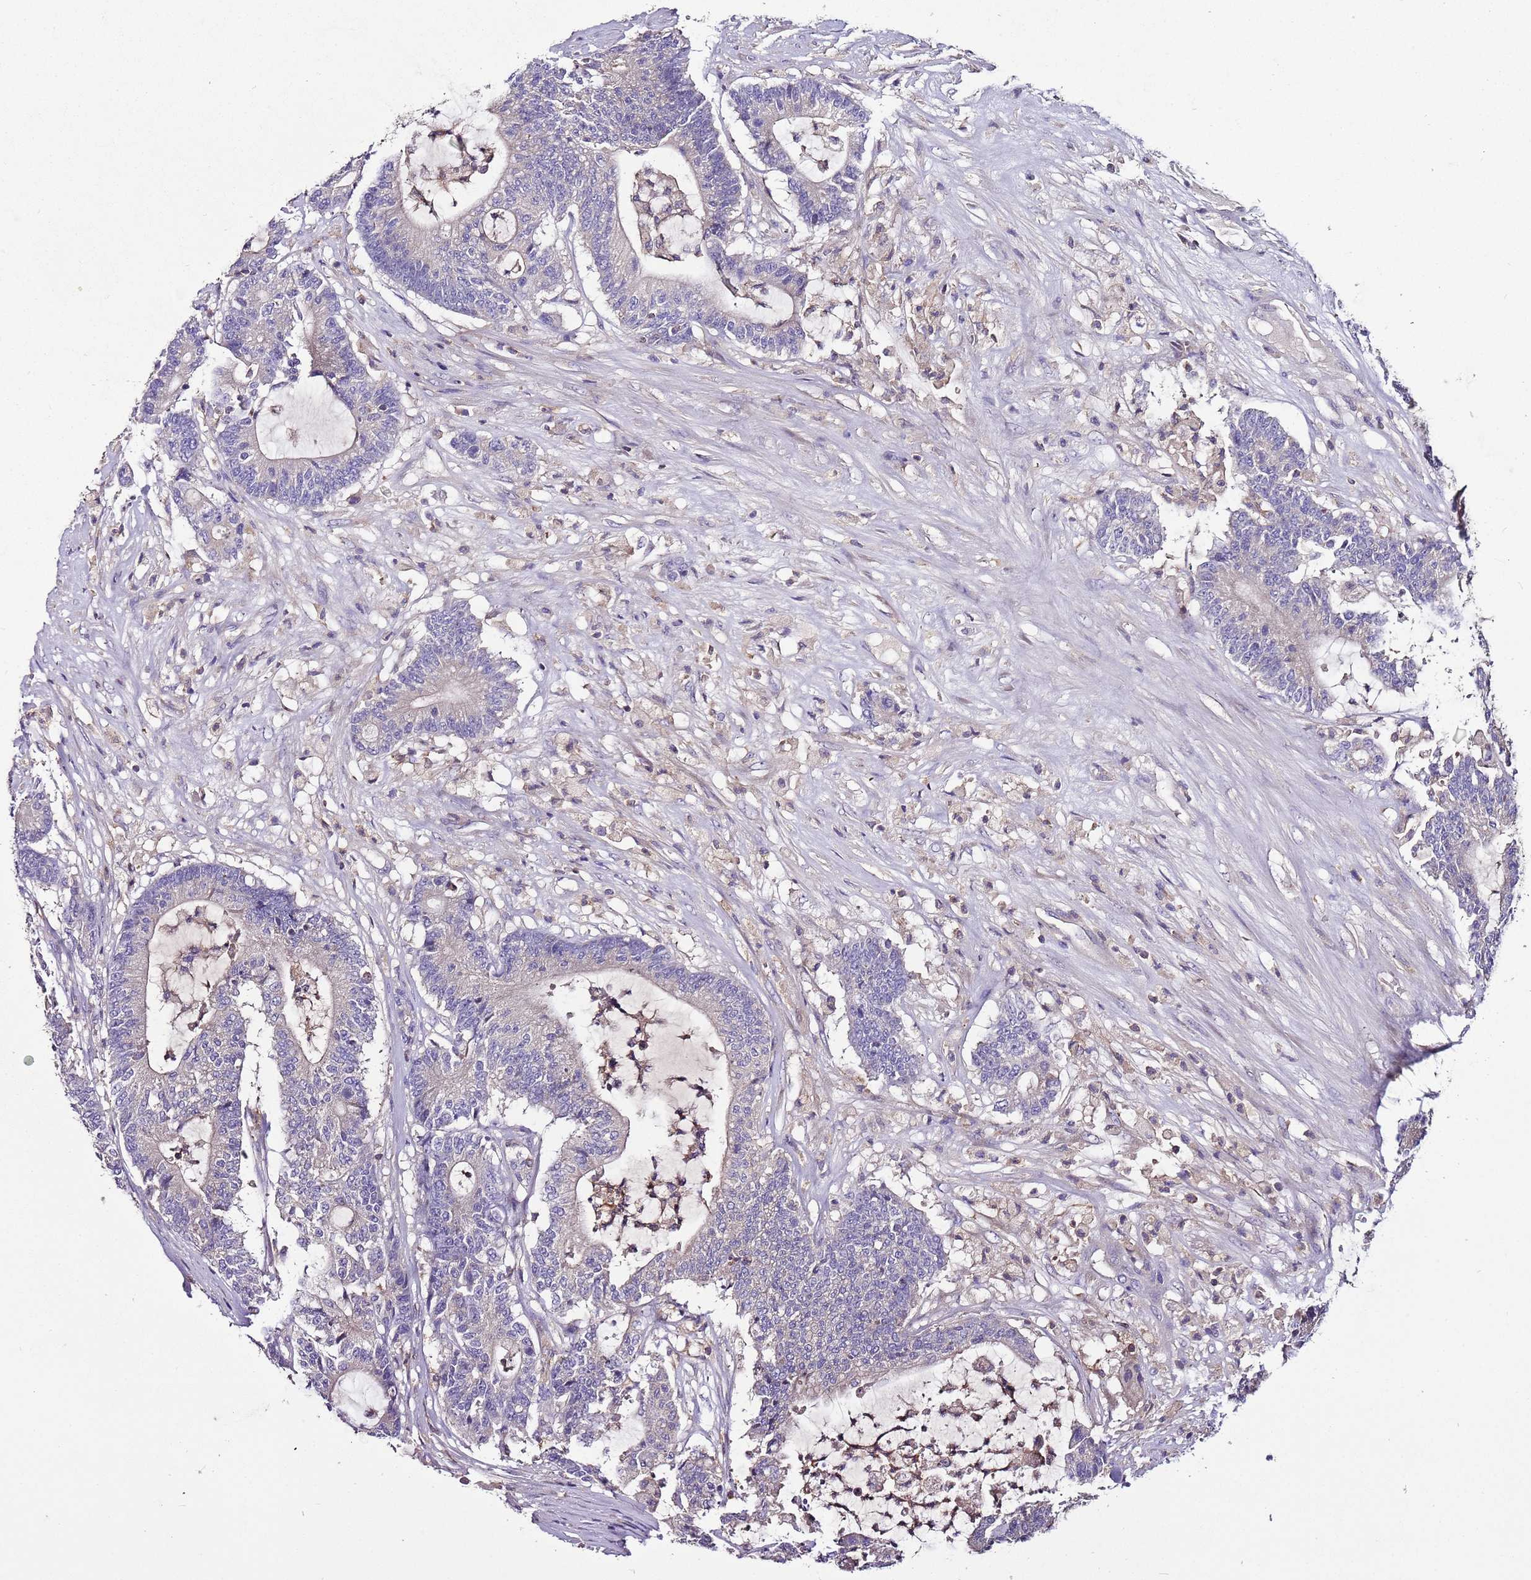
{"staining": {"intensity": "negative", "quantity": "none", "location": "none"}, "tissue": "colorectal cancer", "cell_type": "Tumor cells", "image_type": "cancer", "snomed": [{"axis": "morphology", "description": "Adenocarcinoma, NOS"}, {"axis": "topography", "description": "Colon"}], "caption": "A photomicrograph of colorectal adenocarcinoma stained for a protein displays no brown staining in tumor cells.", "gene": "IGIP", "patient": {"sex": "female", "age": 84}}